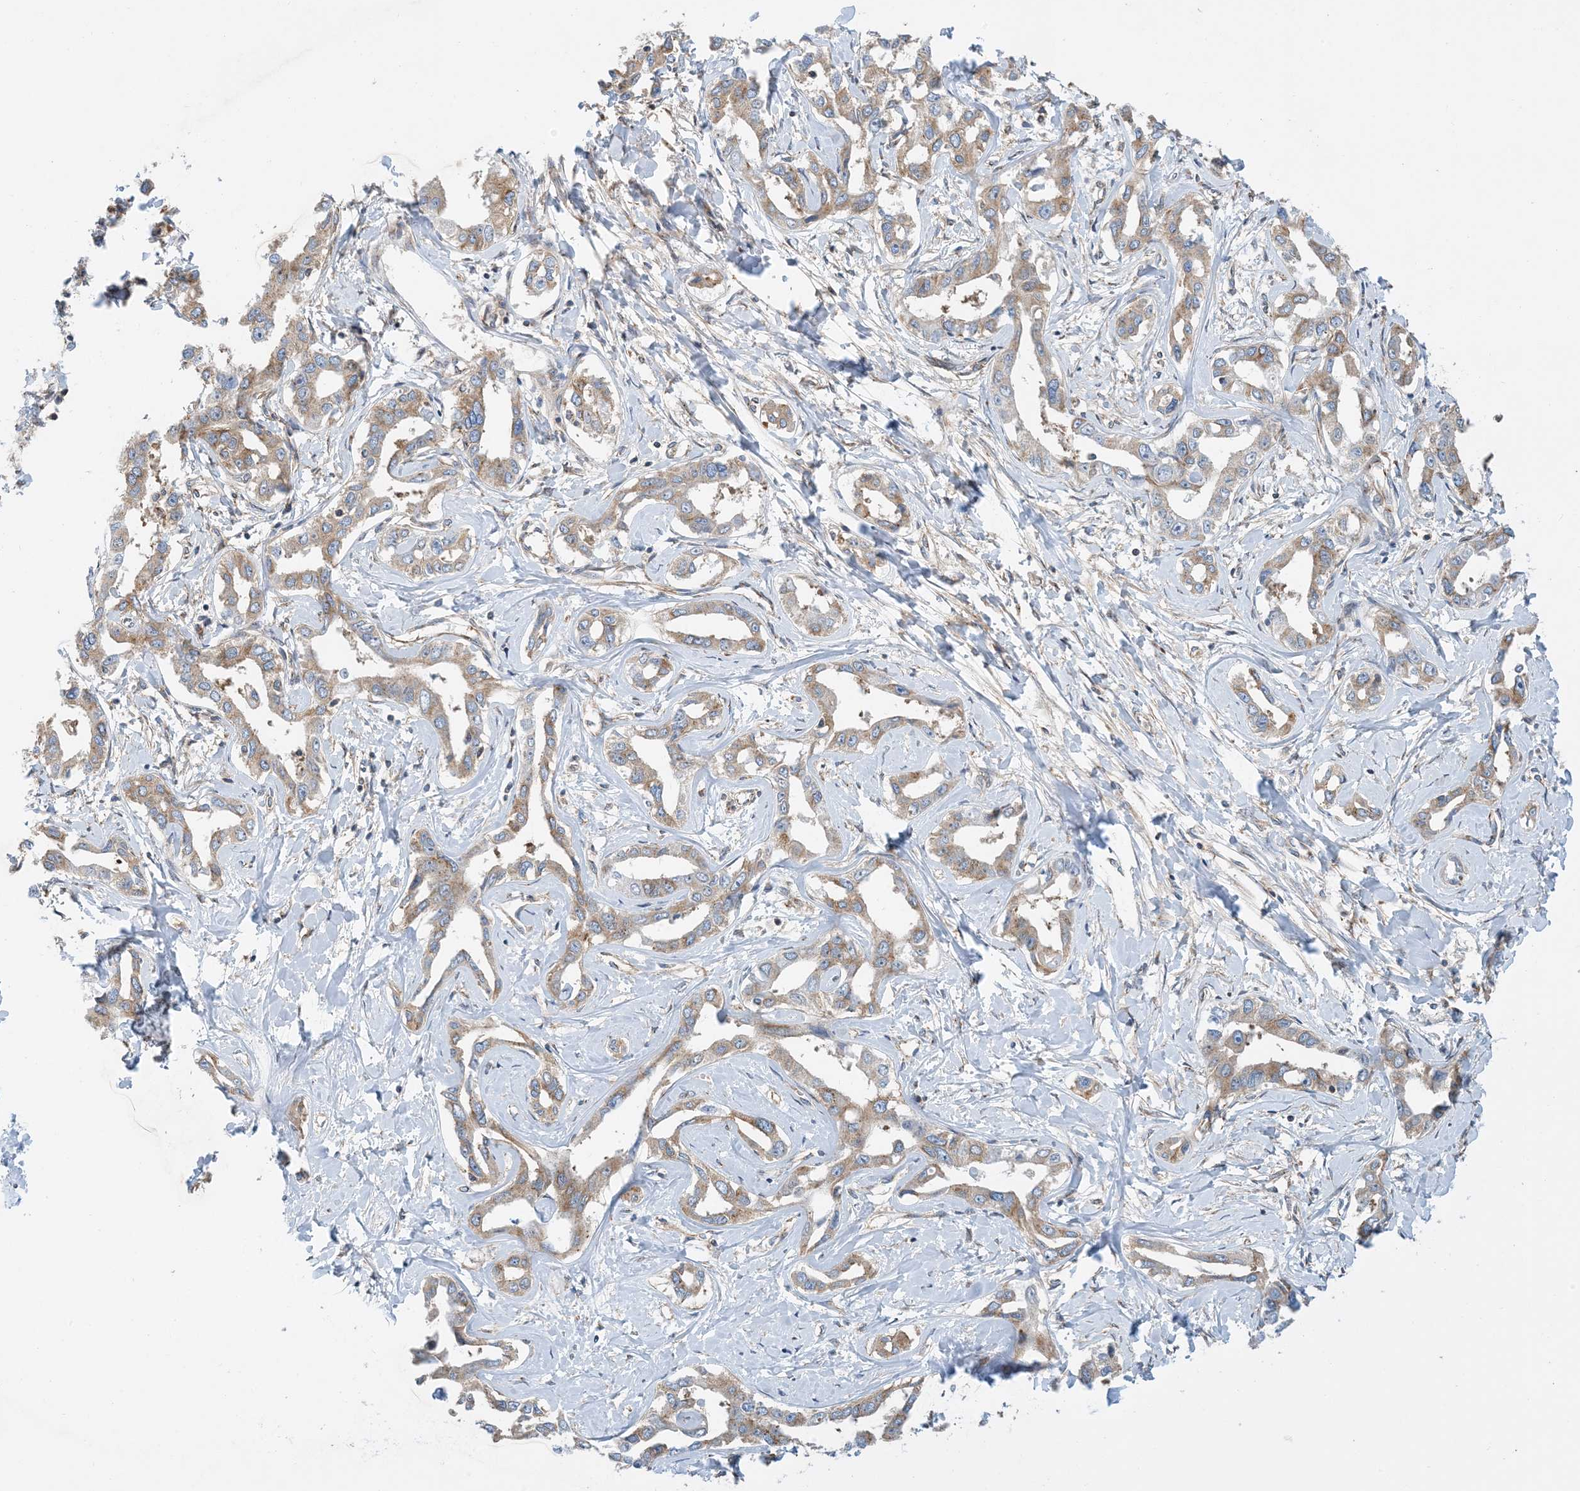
{"staining": {"intensity": "weak", "quantity": ">75%", "location": "cytoplasmic/membranous"}, "tissue": "liver cancer", "cell_type": "Tumor cells", "image_type": "cancer", "snomed": [{"axis": "morphology", "description": "Cholangiocarcinoma"}, {"axis": "topography", "description": "Liver"}], "caption": "Immunohistochemistry (IHC) photomicrograph of liver cholangiocarcinoma stained for a protein (brown), which exhibits low levels of weak cytoplasmic/membranous staining in about >75% of tumor cells.", "gene": "SIDT1", "patient": {"sex": "male", "age": 59}}